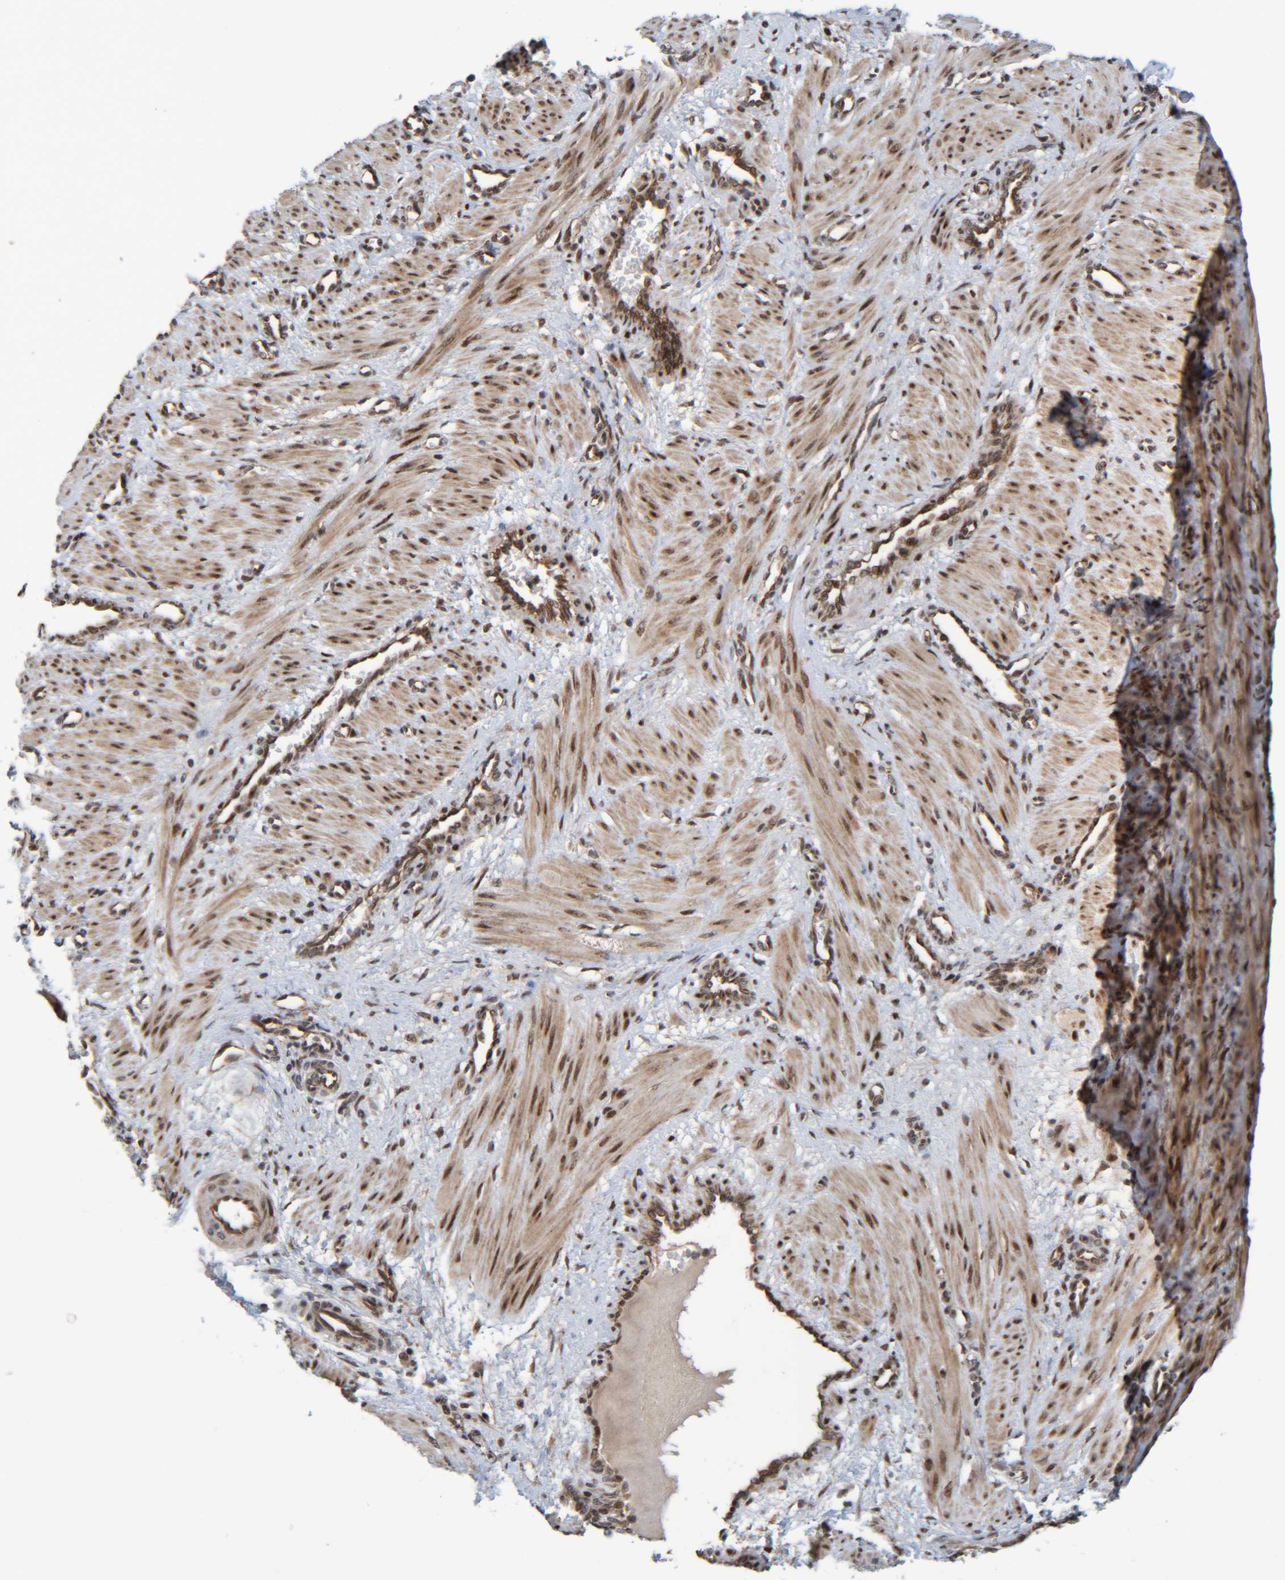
{"staining": {"intensity": "moderate", "quantity": ">75%", "location": "cytoplasmic/membranous,nuclear"}, "tissue": "smooth muscle", "cell_type": "Smooth muscle cells", "image_type": "normal", "snomed": [{"axis": "morphology", "description": "Normal tissue, NOS"}, {"axis": "topography", "description": "Endometrium"}], "caption": "Immunohistochemistry of normal human smooth muscle demonstrates medium levels of moderate cytoplasmic/membranous,nuclear staining in about >75% of smooth muscle cells.", "gene": "CCDC57", "patient": {"sex": "female", "age": 33}}